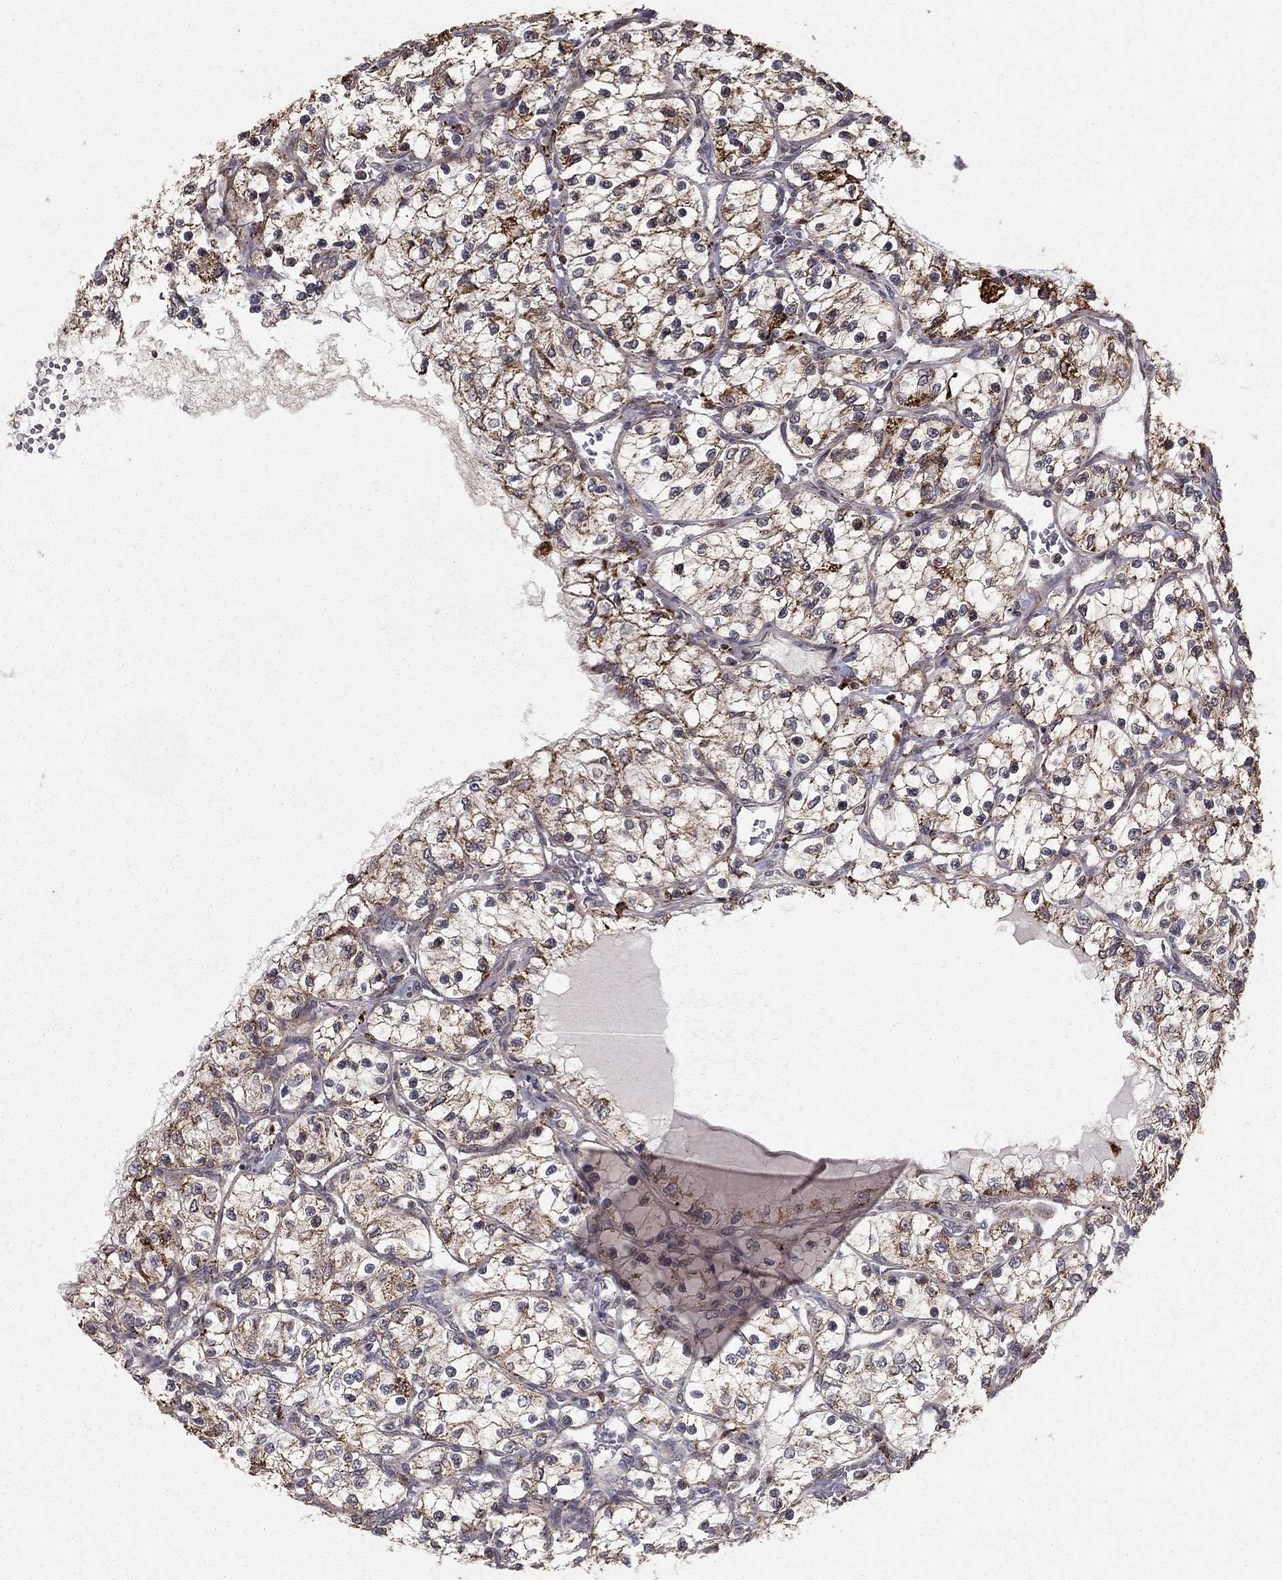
{"staining": {"intensity": "moderate", "quantity": ">75%", "location": "cytoplasmic/membranous"}, "tissue": "renal cancer", "cell_type": "Tumor cells", "image_type": "cancer", "snomed": [{"axis": "morphology", "description": "Adenocarcinoma, NOS"}, {"axis": "topography", "description": "Kidney"}], "caption": "Immunohistochemistry (IHC) micrograph of human renal cancer (adenocarcinoma) stained for a protein (brown), which demonstrates medium levels of moderate cytoplasmic/membranous staining in approximately >75% of tumor cells.", "gene": "ACOT13", "patient": {"sex": "female", "age": 69}}